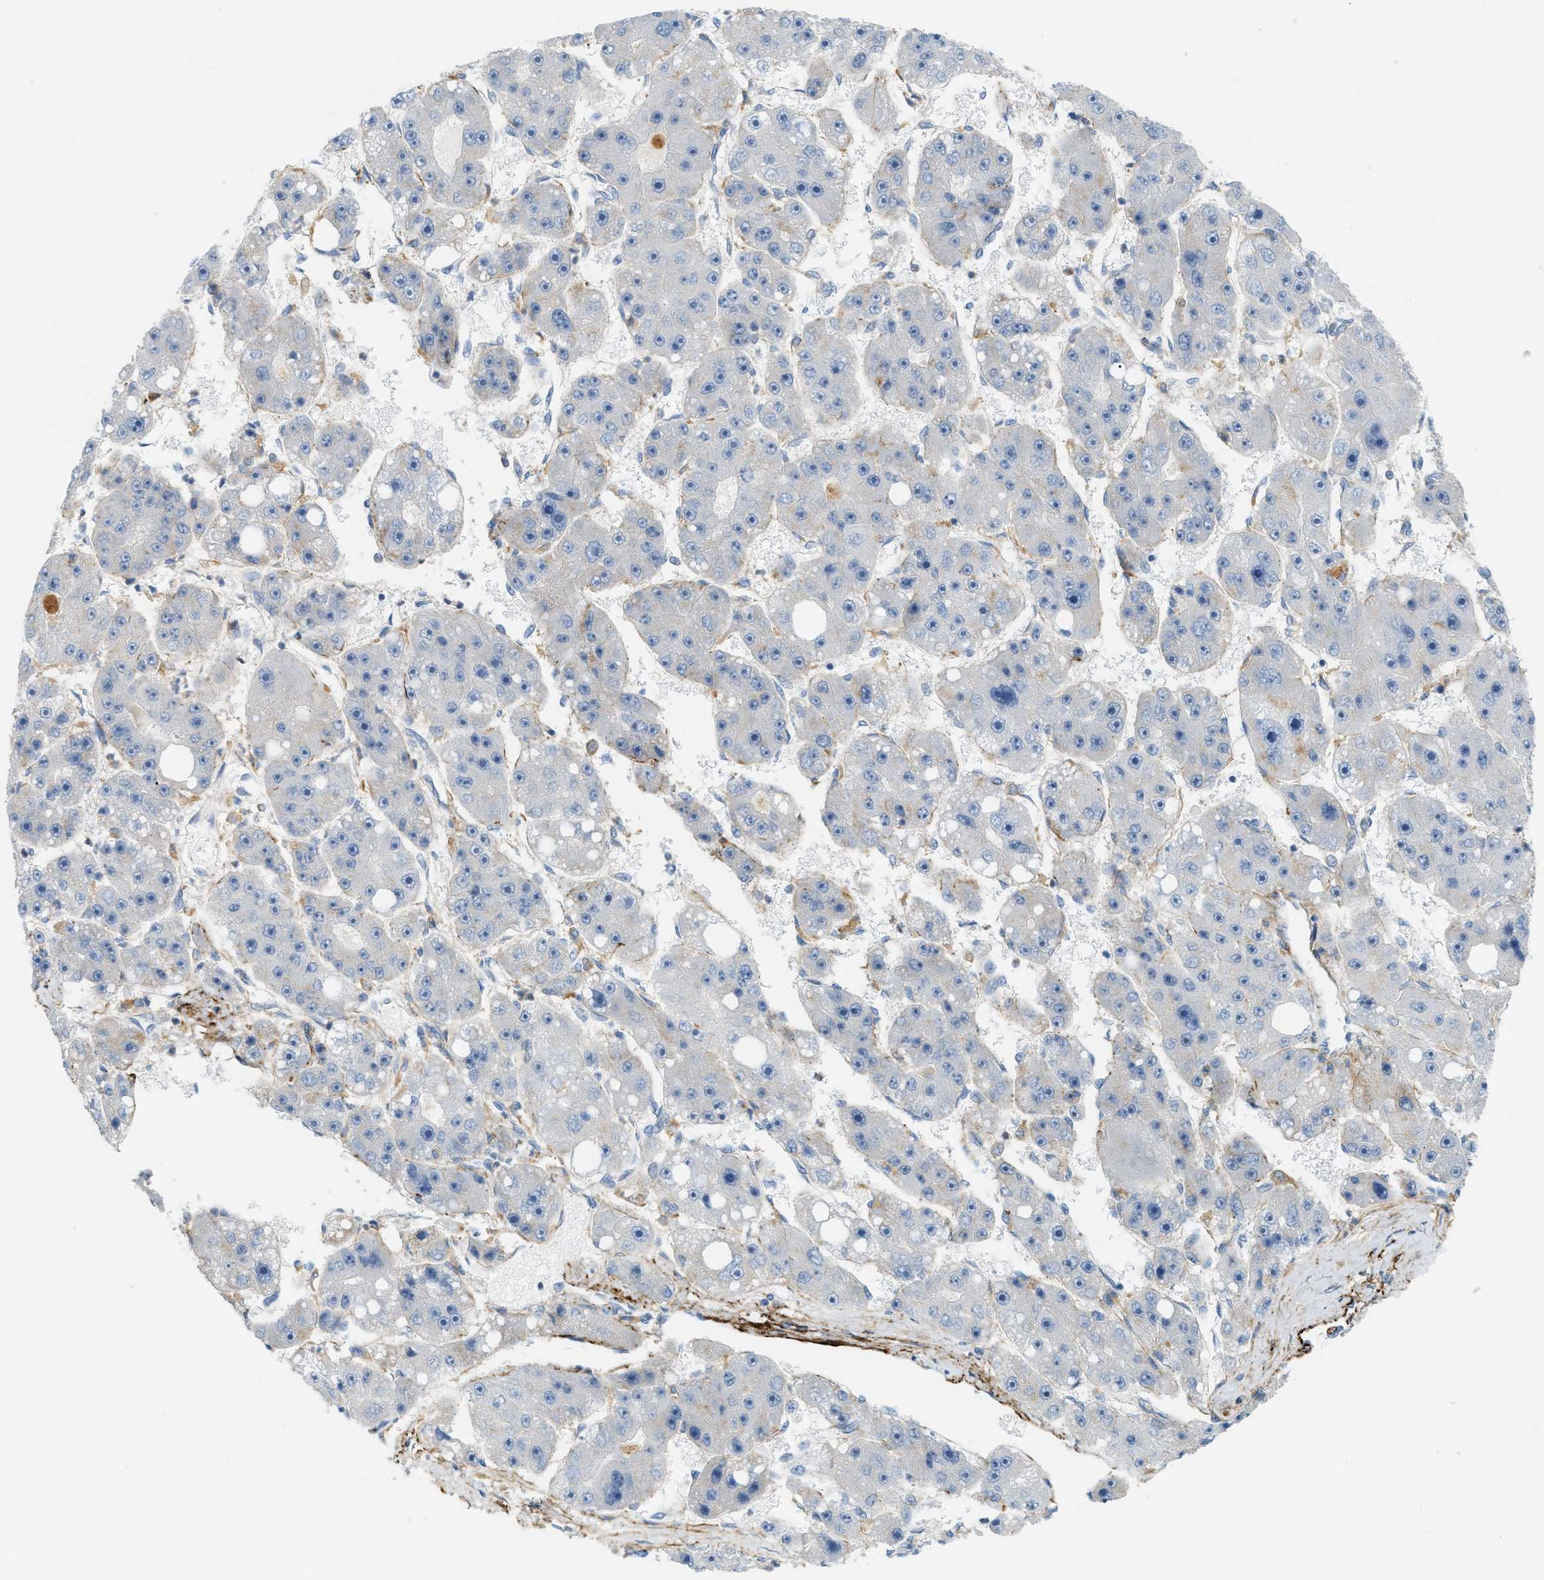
{"staining": {"intensity": "negative", "quantity": "none", "location": "none"}, "tissue": "liver cancer", "cell_type": "Tumor cells", "image_type": "cancer", "snomed": [{"axis": "morphology", "description": "Carcinoma, Hepatocellular, NOS"}, {"axis": "topography", "description": "Liver"}], "caption": "Tumor cells are negative for brown protein staining in liver cancer.", "gene": "LMBRD1", "patient": {"sex": "female", "age": 61}}